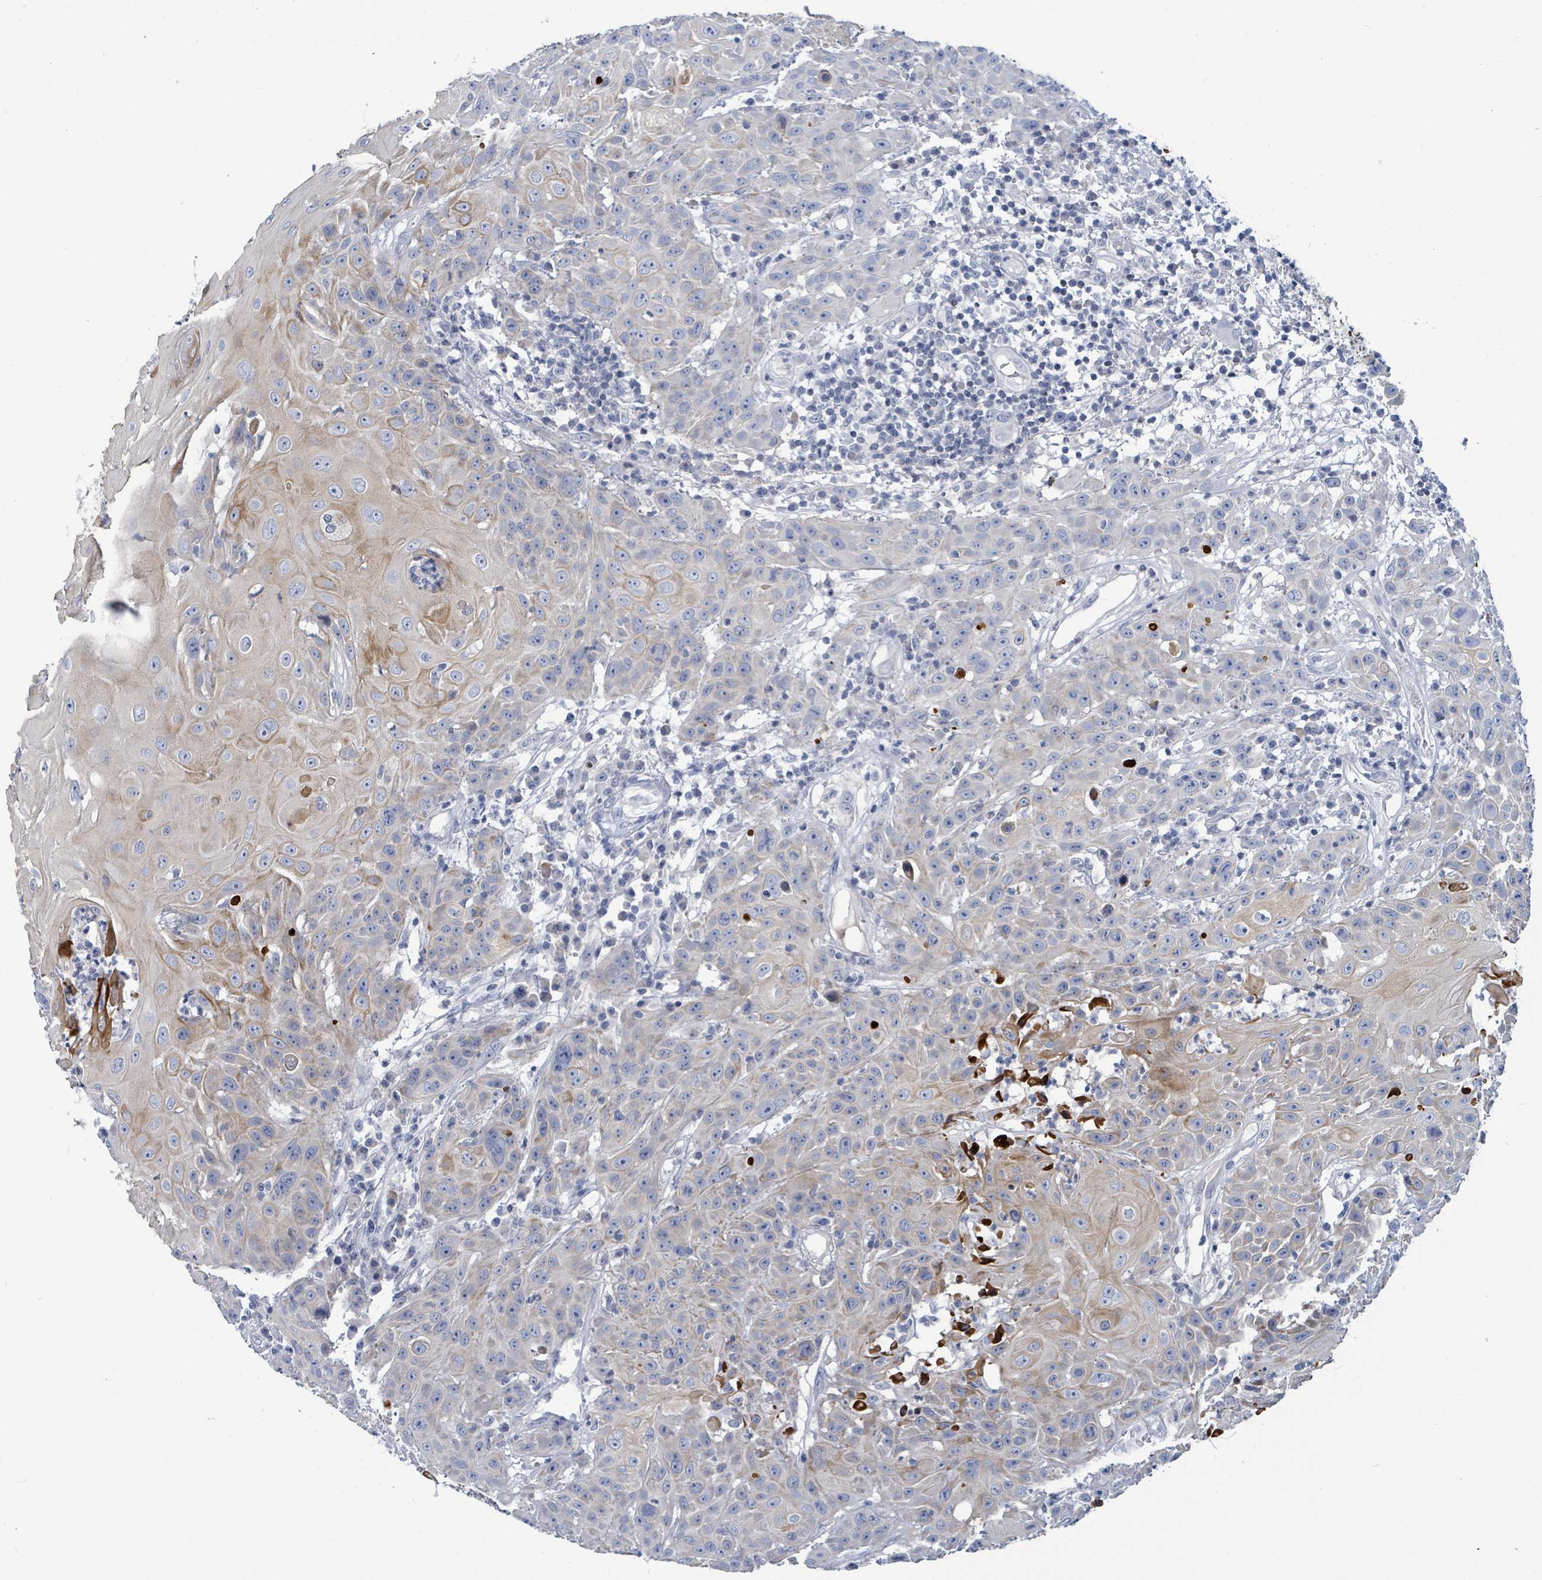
{"staining": {"intensity": "moderate", "quantity": "<25%", "location": "cytoplasmic/membranous"}, "tissue": "head and neck cancer", "cell_type": "Tumor cells", "image_type": "cancer", "snomed": [{"axis": "morphology", "description": "Squamous cell carcinoma, NOS"}, {"axis": "topography", "description": "Skin"}, {"axis": "topography", "description": "Head-Neck"}], "caption": "This is an image of immunohistochemistry staining of squamous cell carcinoma (head and neck), which shows moderate positivity in the cytoplasmic/membranous of tumor cells.", "gene": "NTN3", "patient": {"sex": "male", "age": 80}}